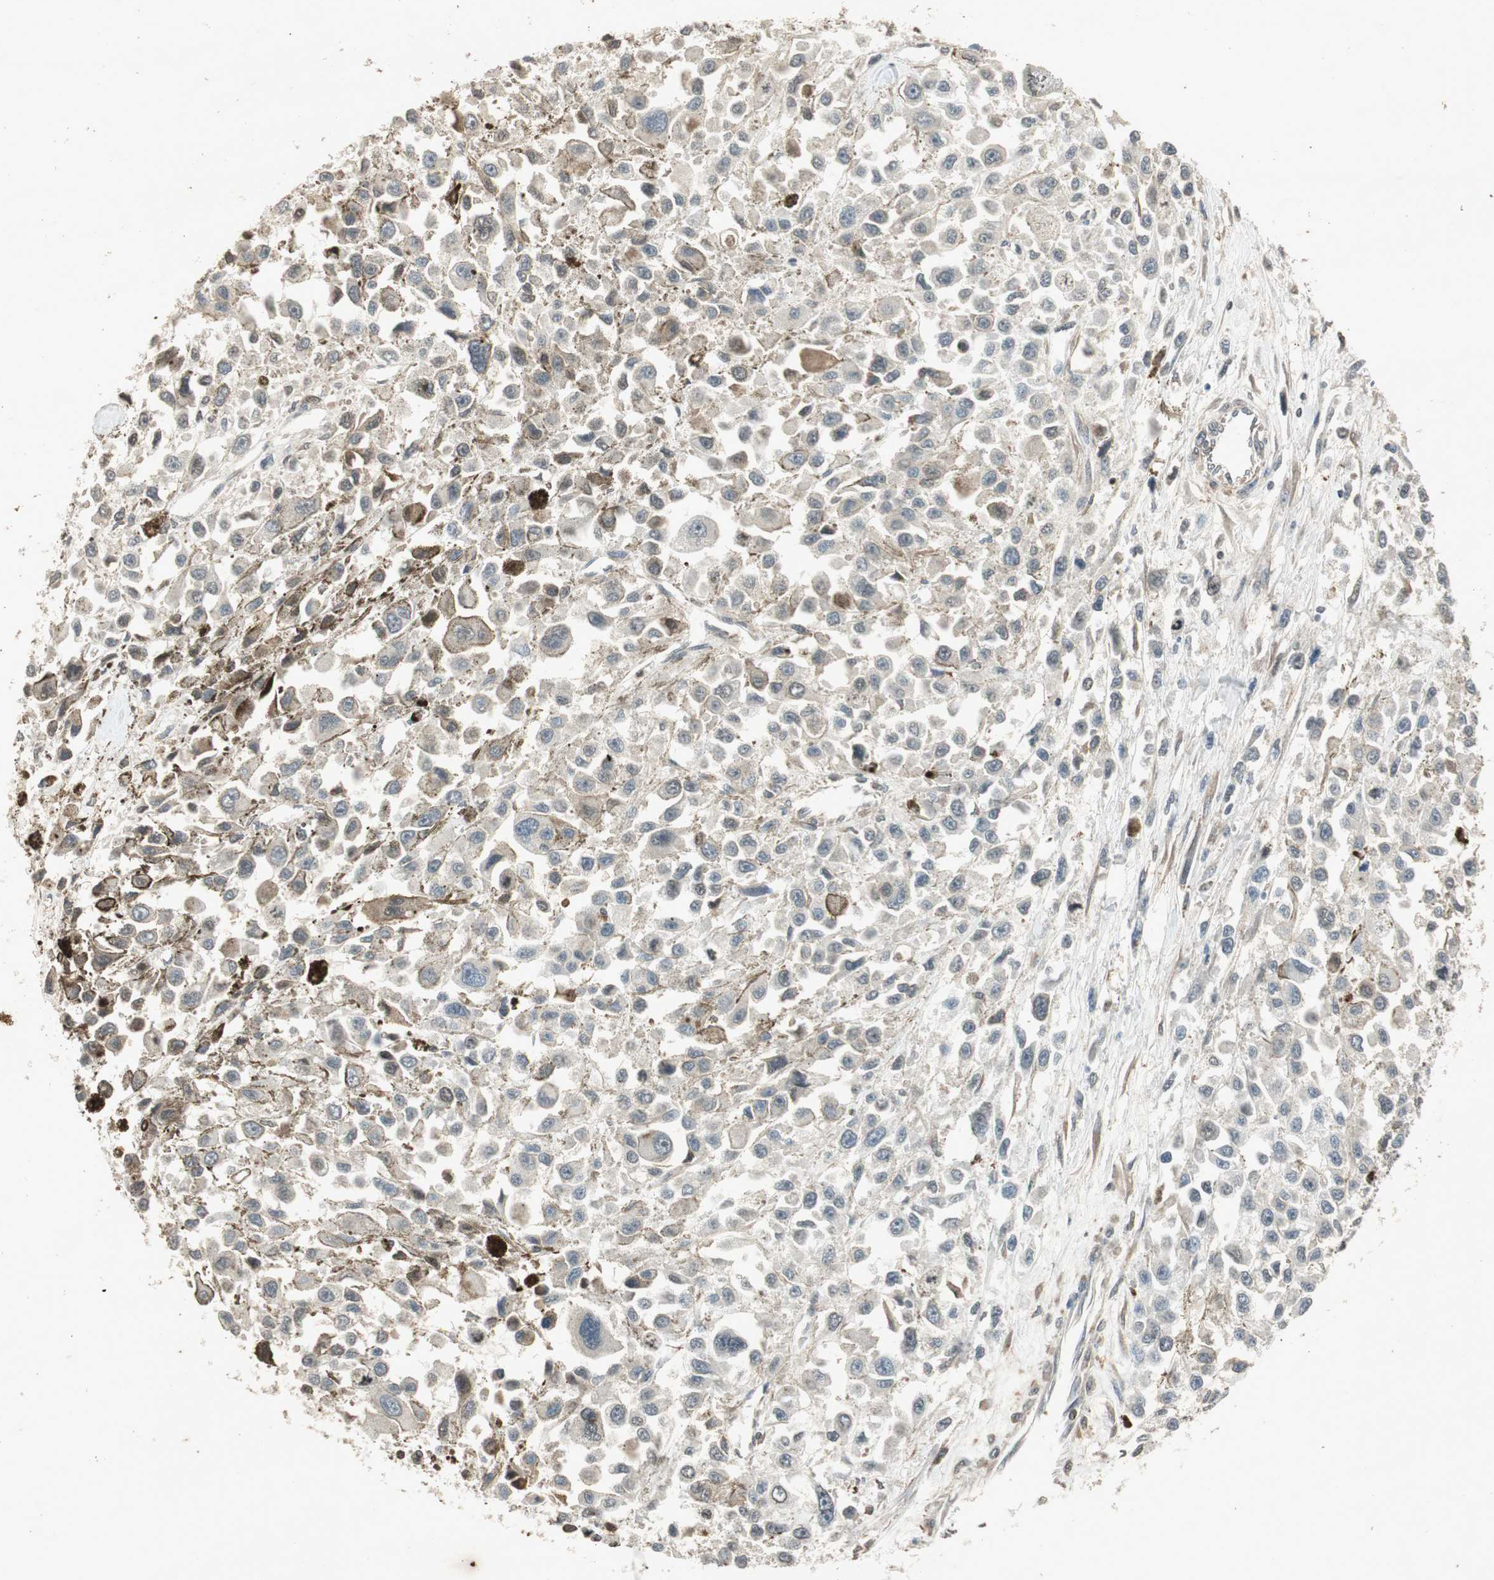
{"staining": {"intensity": "weak", "quantity": ">75%", "location": "cytoplasmic/membranous"}, "tissue": "melanoma", "cell_type": "Tumor cells", "image_type": "cancer", "snomed": [{"axis": "morphology", "description": "Malignant melanoma, Metastatic site"}, {"axis": "topography", "description": "Lymph node"}], "caption": "Weak cytoplasmic/membranous staining for a protein is seen in about >75% of tumor cells of melanoma using immunohistochemistry.", "gene": "PRKG1", "patient": {"sex": "male", "age": 59}}